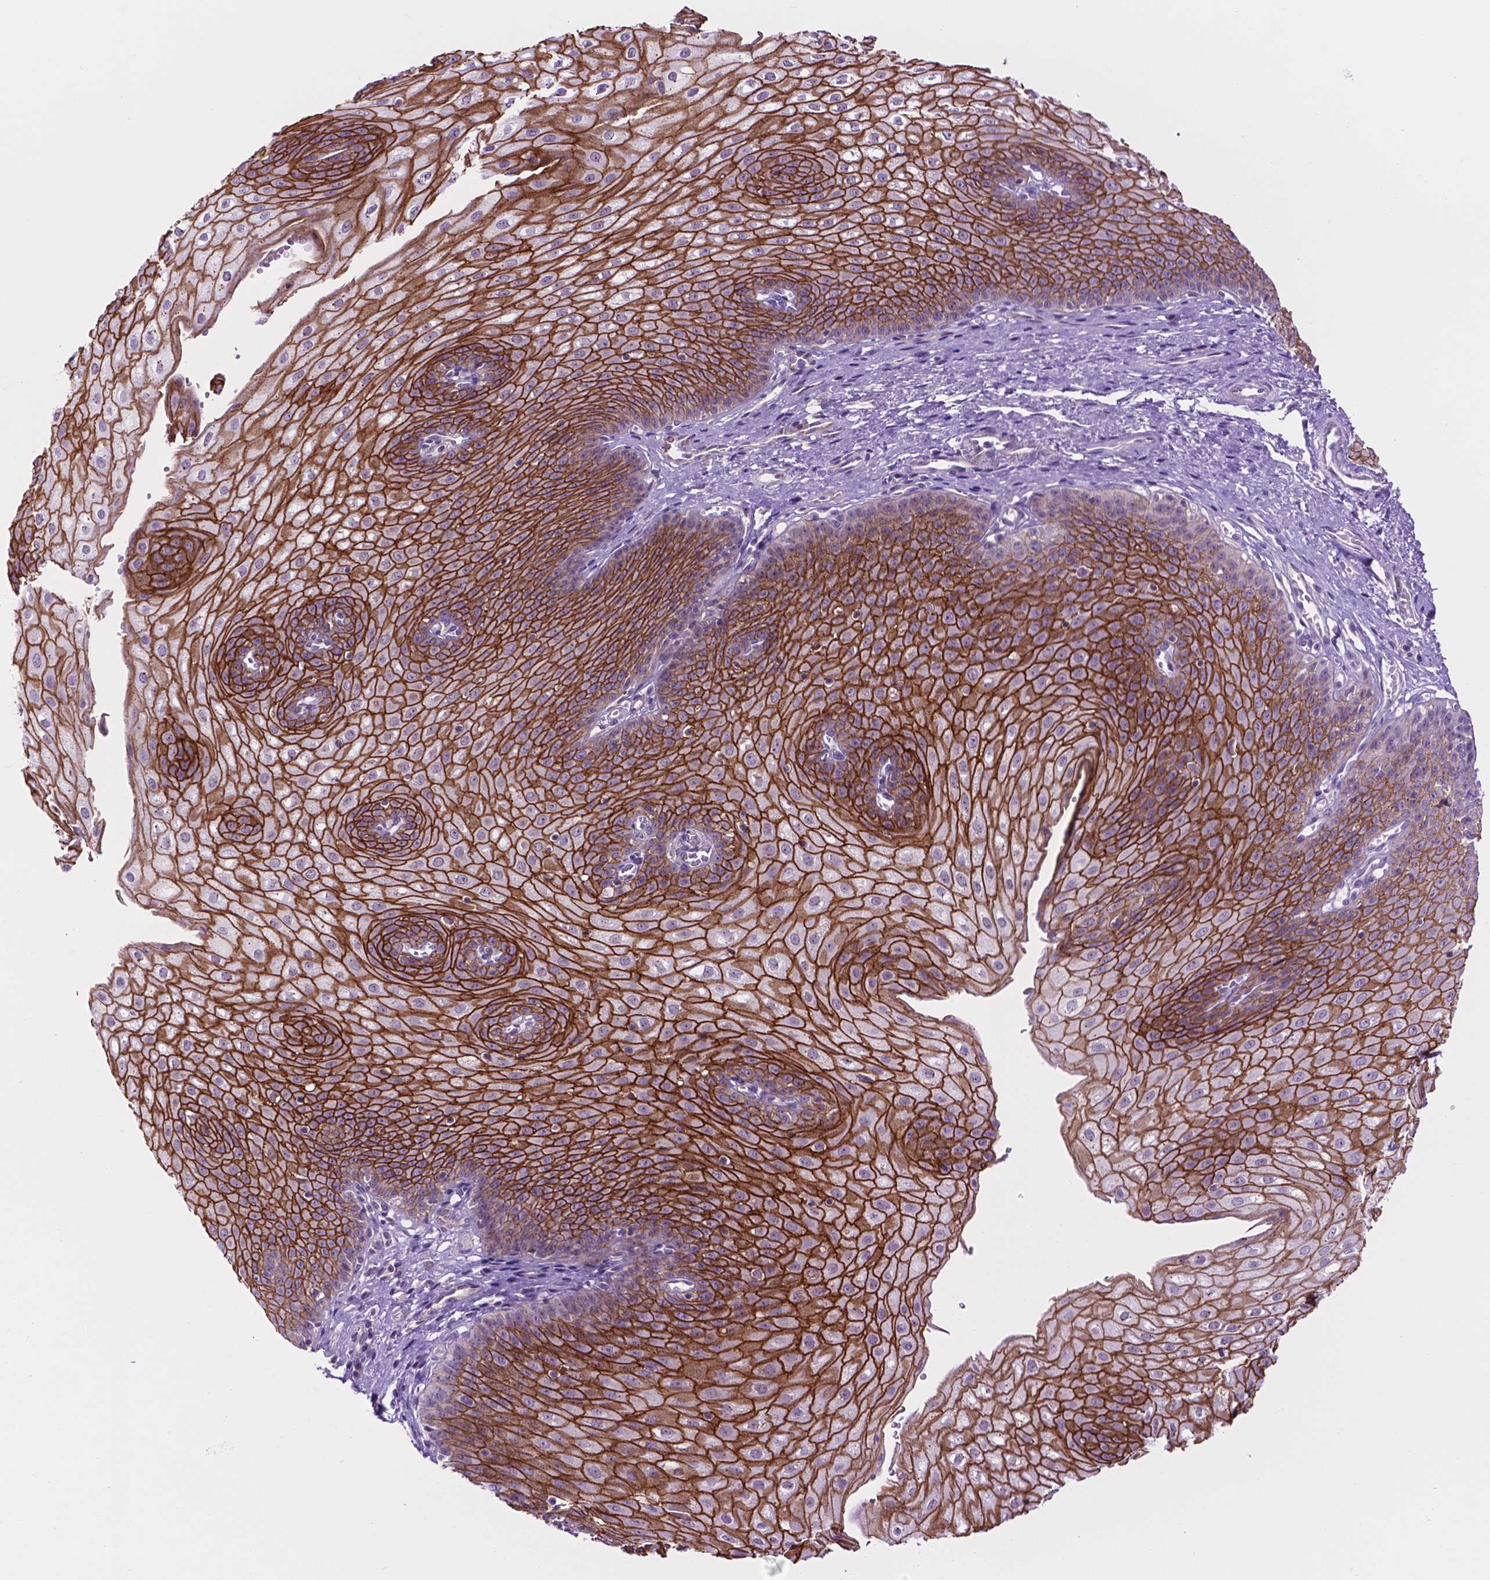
{"staining": {"intensity": "strong", "quantity": "25%-75%", "location": "cytoplasmic/membranous"}, "tissue": "esophagus", "cell_type": "Squamous epithelial cells", "image_type": "normal", "snomed": [{"axis": "morphology", "description": "Normal tissue, NOS"}, {"axis": "topography", "description": "Esophagus"}], "caption": "Immunohistochemistry (IHC) staining of unremarkable esophagus, which exhibits high levels of strong cytoplasmic/membranous staining in approximately 25%-75% of squamous epithelial cells indicating strong cytoplasmic/membranous protein expression. The staining was performed using DAB (3,3'-diaminobenzidine) (brown) for protein detection and nuclei were counterstained in hematoxylin (blue).", "gene": "TACSTD2", "patient": {"sex": "male", "age": 71}}